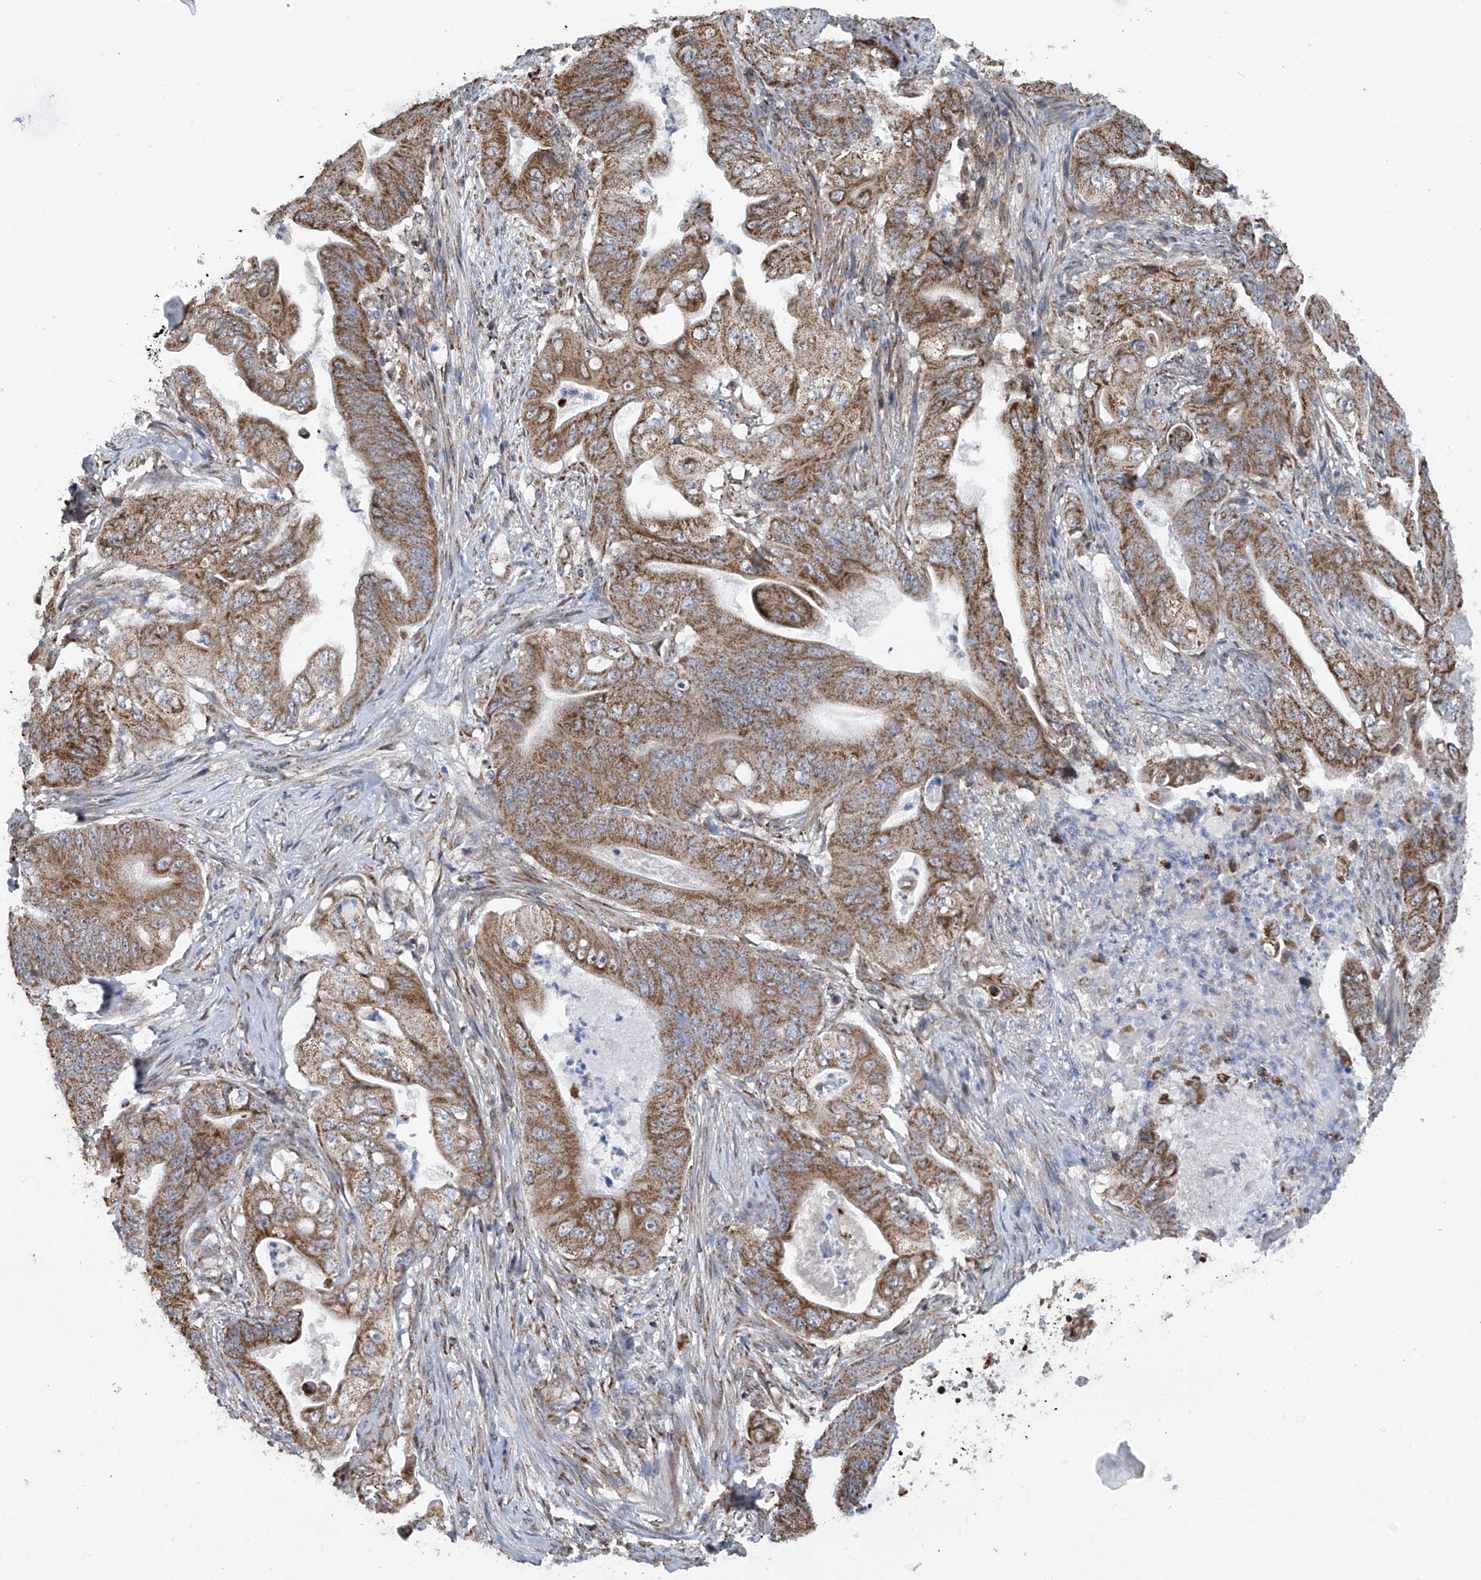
{"staining": {"intensity": "moderate", "quantity": ">75%", "location": "cytoplasmic/membranous"}, "tissue": "stomach cancer", "cell_type": "Tumor cells", "image_type": "cancer", "snomed": [{"axis": "morphology", "description": "Adenocarcinoma, NOS"}, {"axis": "topography", "description": "Stomach"}], "caption": "This micrograph reveals immunohistochemistry staining of human stomach cancer (adenocarcinoma), with medium moderate cytoplasmic/membranous staining in about >75% of tumor cells.", "gene": "COMMD1", "patient": {"sex": "female", "age": 73}}